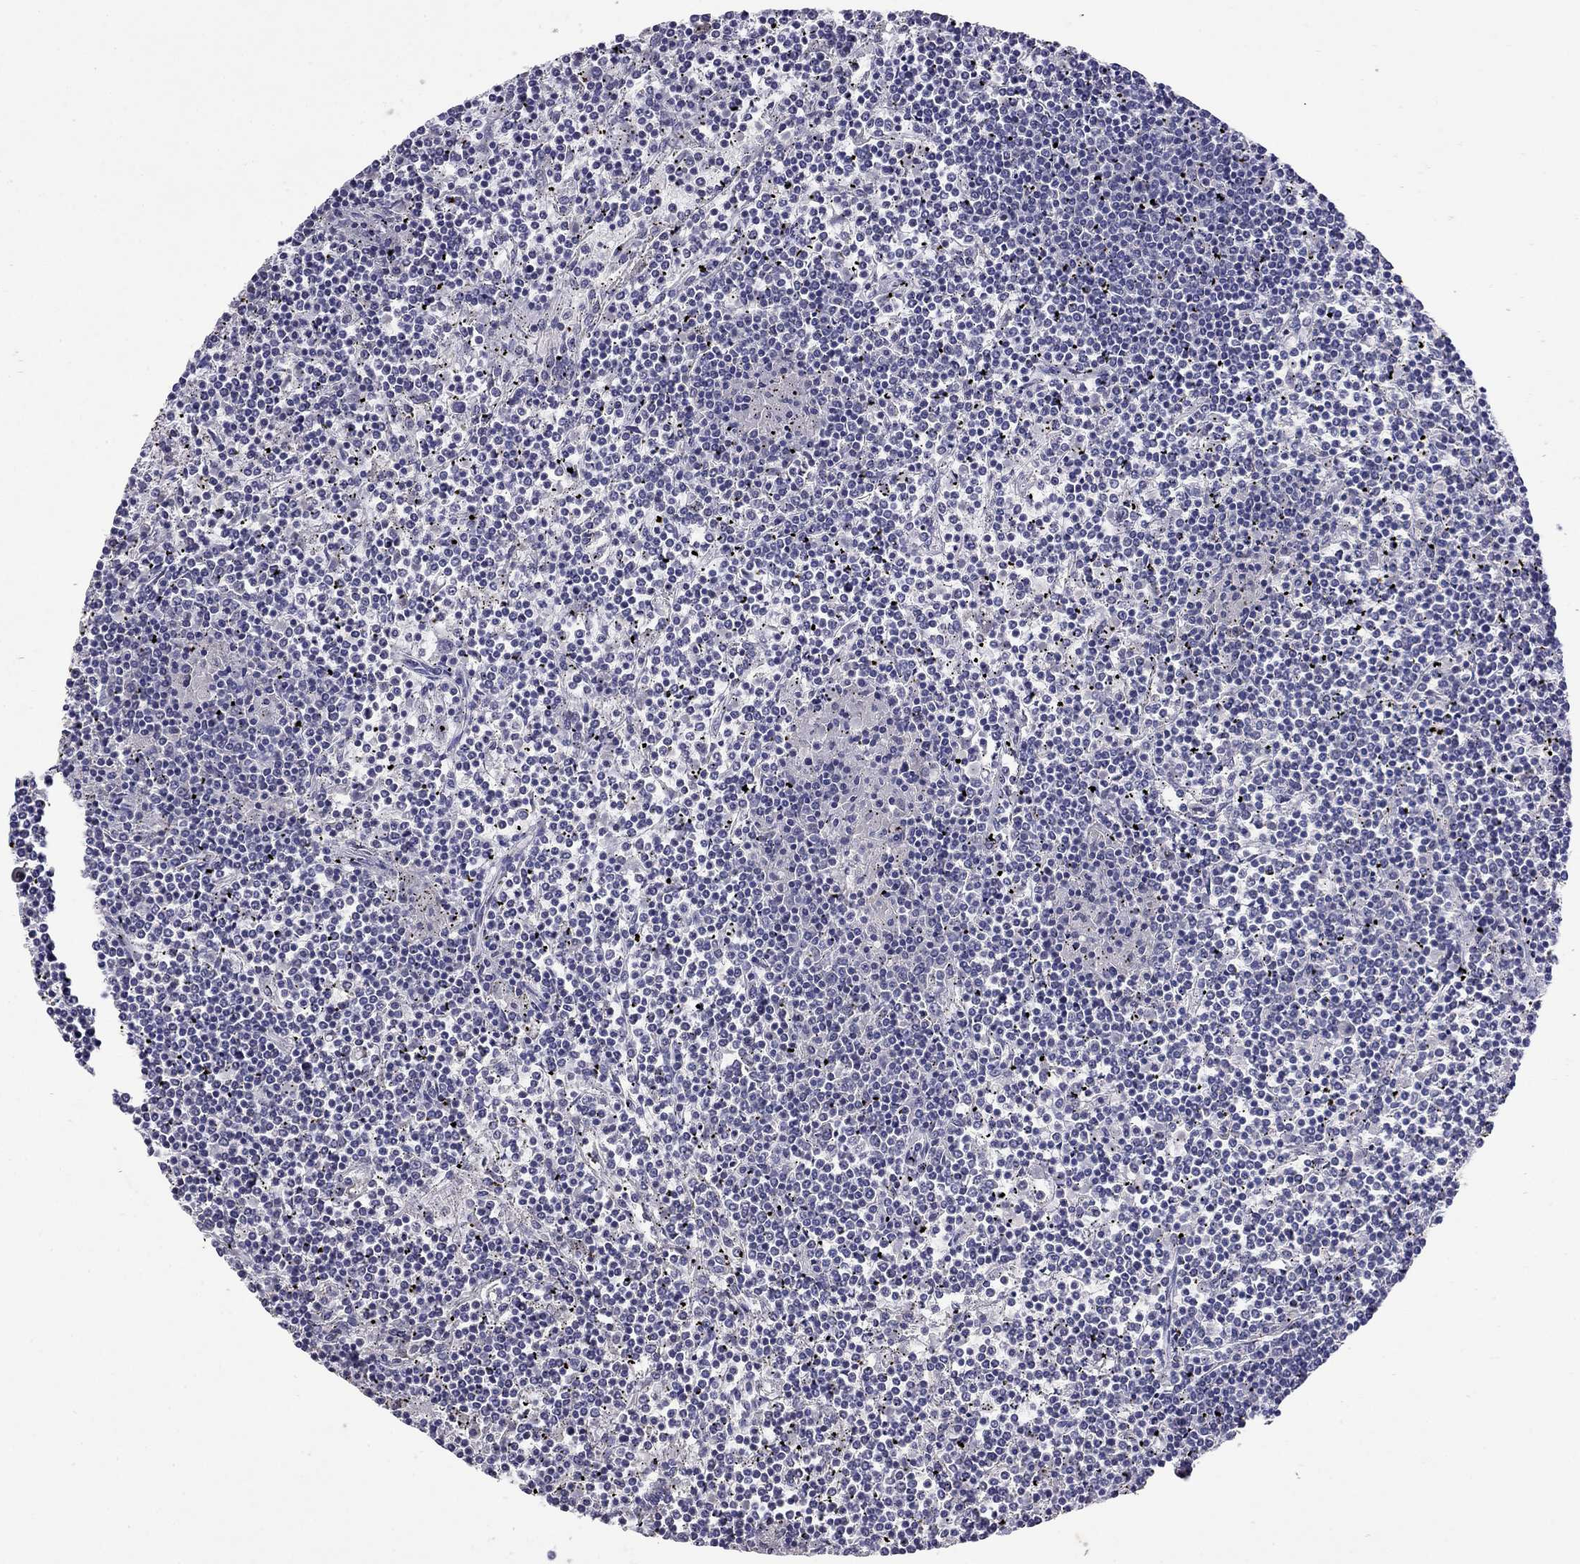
{"staining": {"intensity": "negative", "quantity": "none", "location": "none"}, "tissue": "lymphoma", "cell_type": "Tumor cells", "image_type": "cancer", "snomed": [{"axis": "morphology", "description": "Malignant lymphoma, non-Hodgkin's type, Low grade"}, {"axis": "topography", "description": "Spleen"}], "caption": "Tumor cells show no significant expression in malignant lymphoma, non-Hodgkin's type (low-grade).", "gene": "WNK3", "patient": {"sex": "female", "age": 19}}